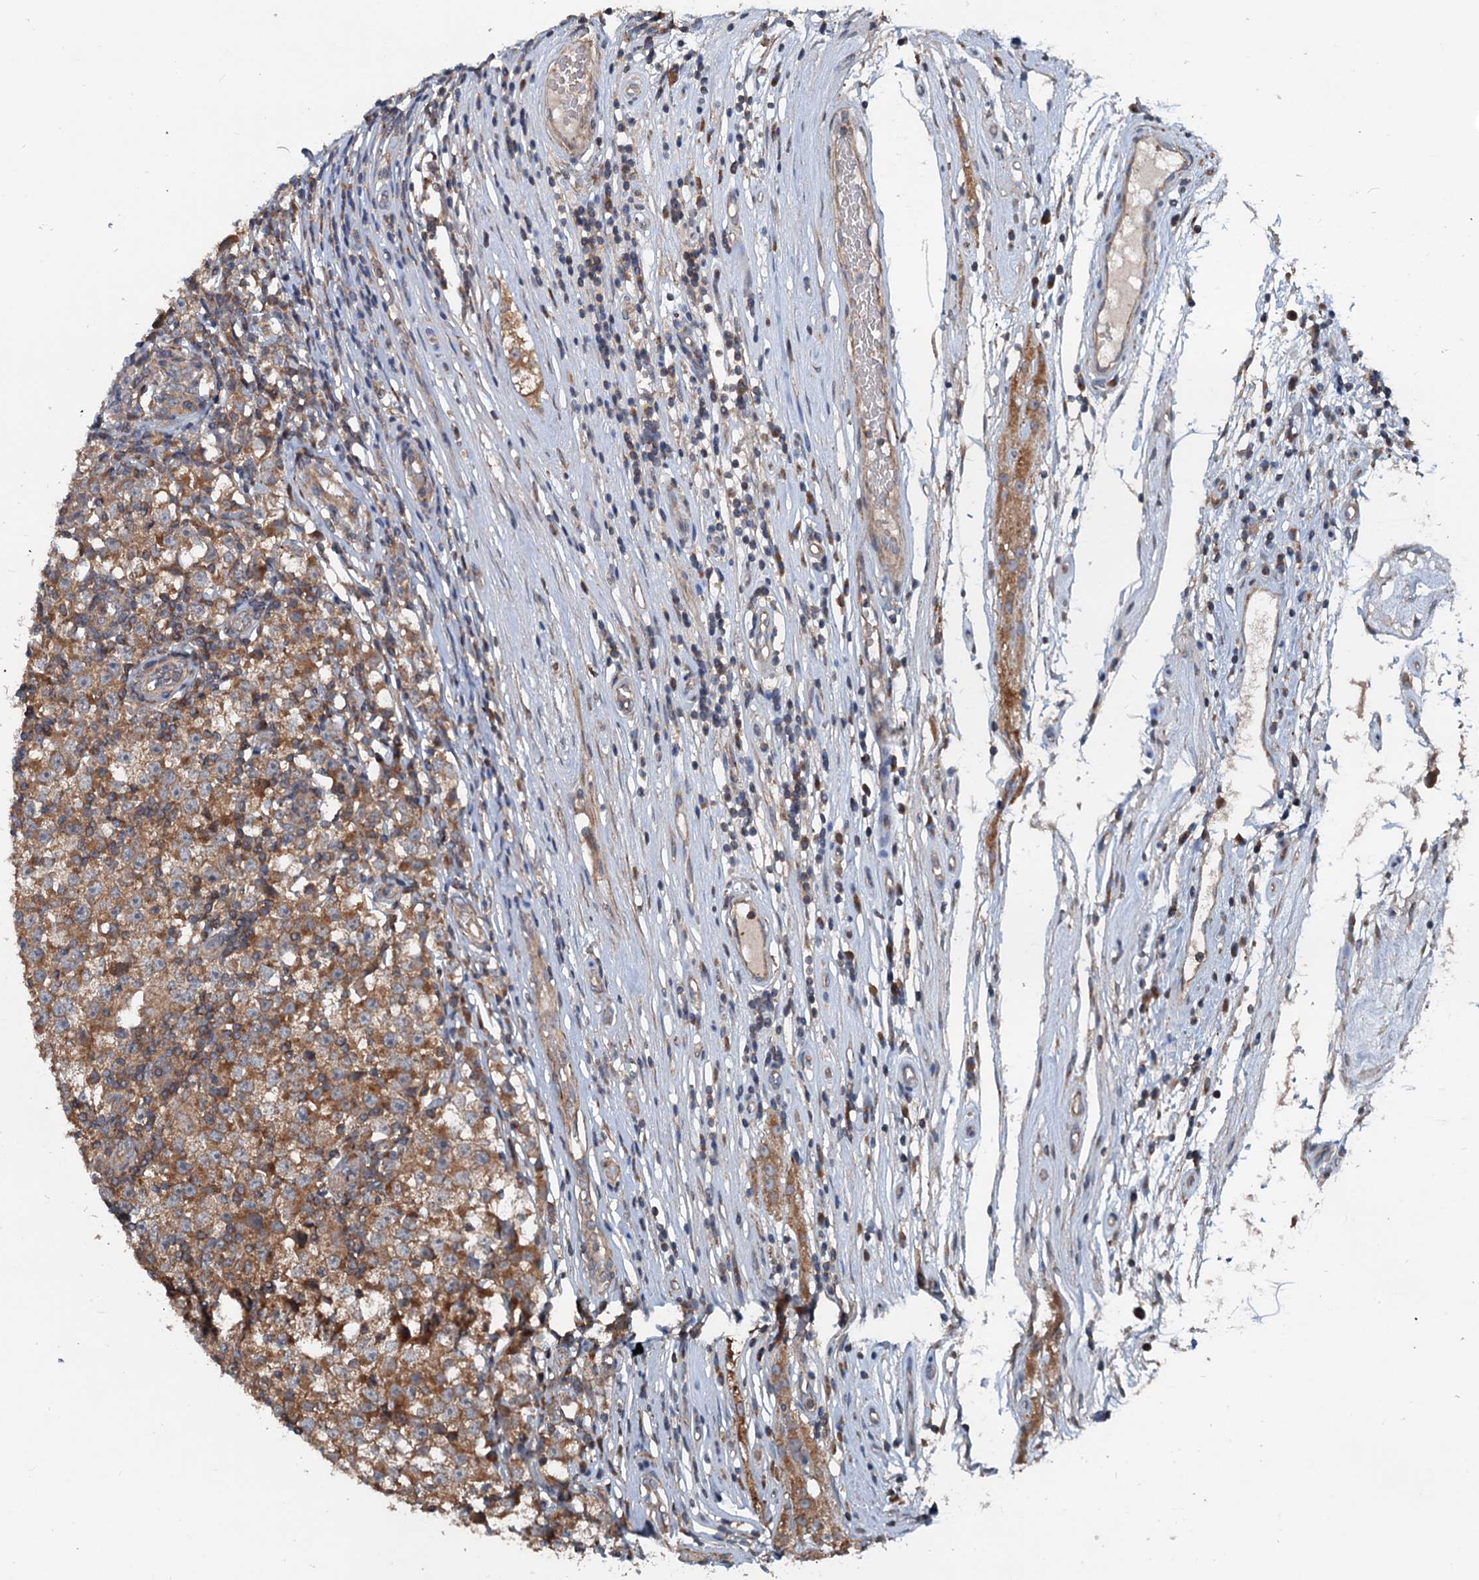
{"staining": {"intensity": "moderate", "quantity": "25%-75%", "location": "cytoplasmic/membranous"}, "tissue": "testis cancer", "cell_type": "Tumor cells", "image_type": "cancer", "snomed": [{"axis": "morphology", "description": "Seminoma, NOS"}, {"axis": "topography", "description": "Testis"}], "caption": "This micrograph displays seminoma (testis) stained with immunohistochemistry to label a protein in brown. The cytoplasmic/membranous of tumor cells show moderate positivity for the protein. Nuclei are counter-stained blue.", "gene": "TEDC1", "patient": {"sex": "male", "age": 65}}